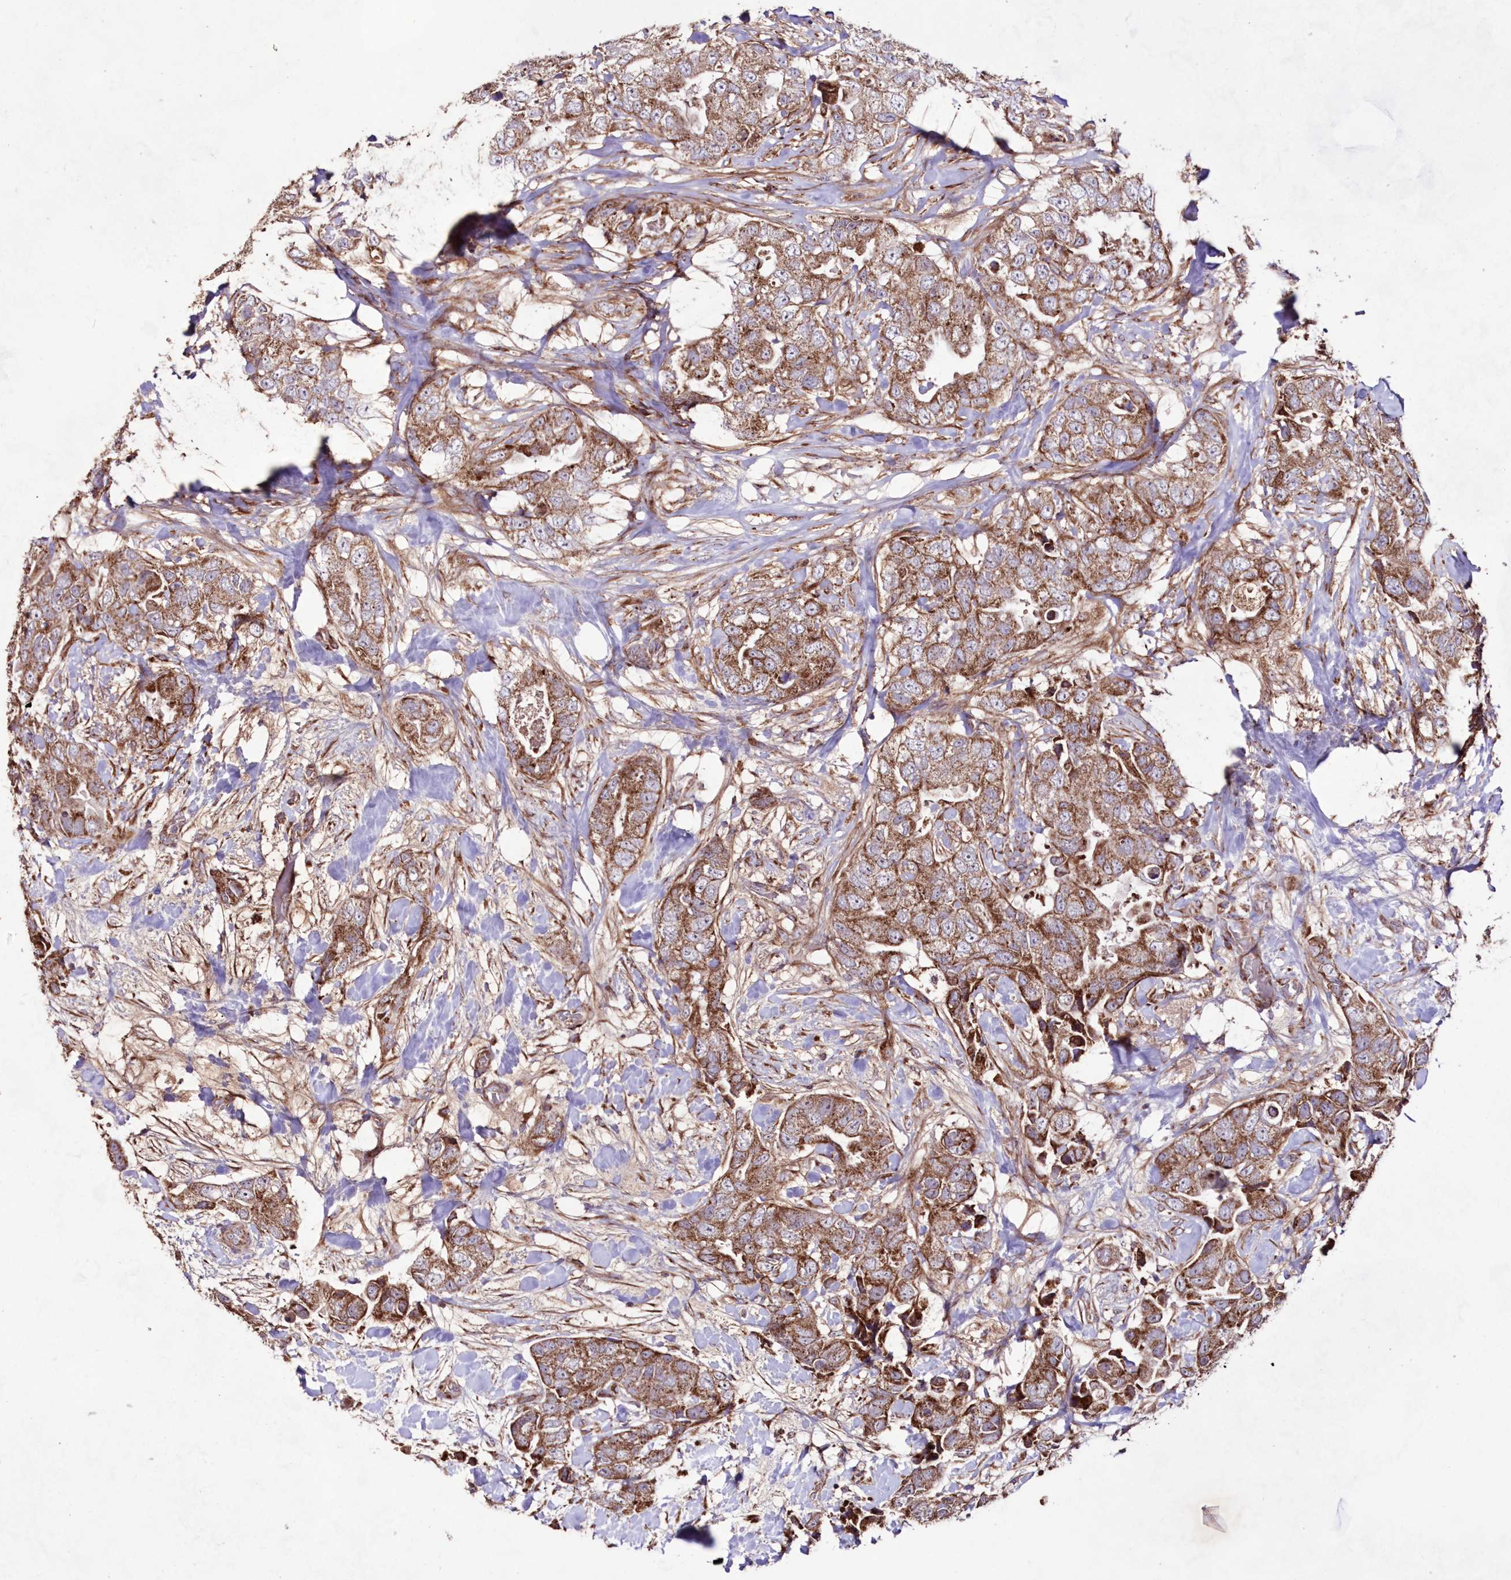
{"staining": {"intensity": "moderate", "quantity": ">75%", "location": "cytoplasmic/membranous"}, "tissue": "breast cancer", "cell_type": "Tumor cells", "image_type": "cancer", "snomed": [{"axis": "morphology", "description": "Duct carcinoma"}, {"axis": "topography", "description": "Breast"}], "caption": "High-magnification brightfield microscopy of breast cancer (intraductal carcinoma) stained with DAB (3,3'-diaminobenzidine) (brown) and counterstained with hematoxylin (blue). tumor cells exhibit moderate cytoplasmic/membranous positivity is seen in about>75% of cells.", "gene": "HADHB", "patient": {"sex": "female", "age": 62}}